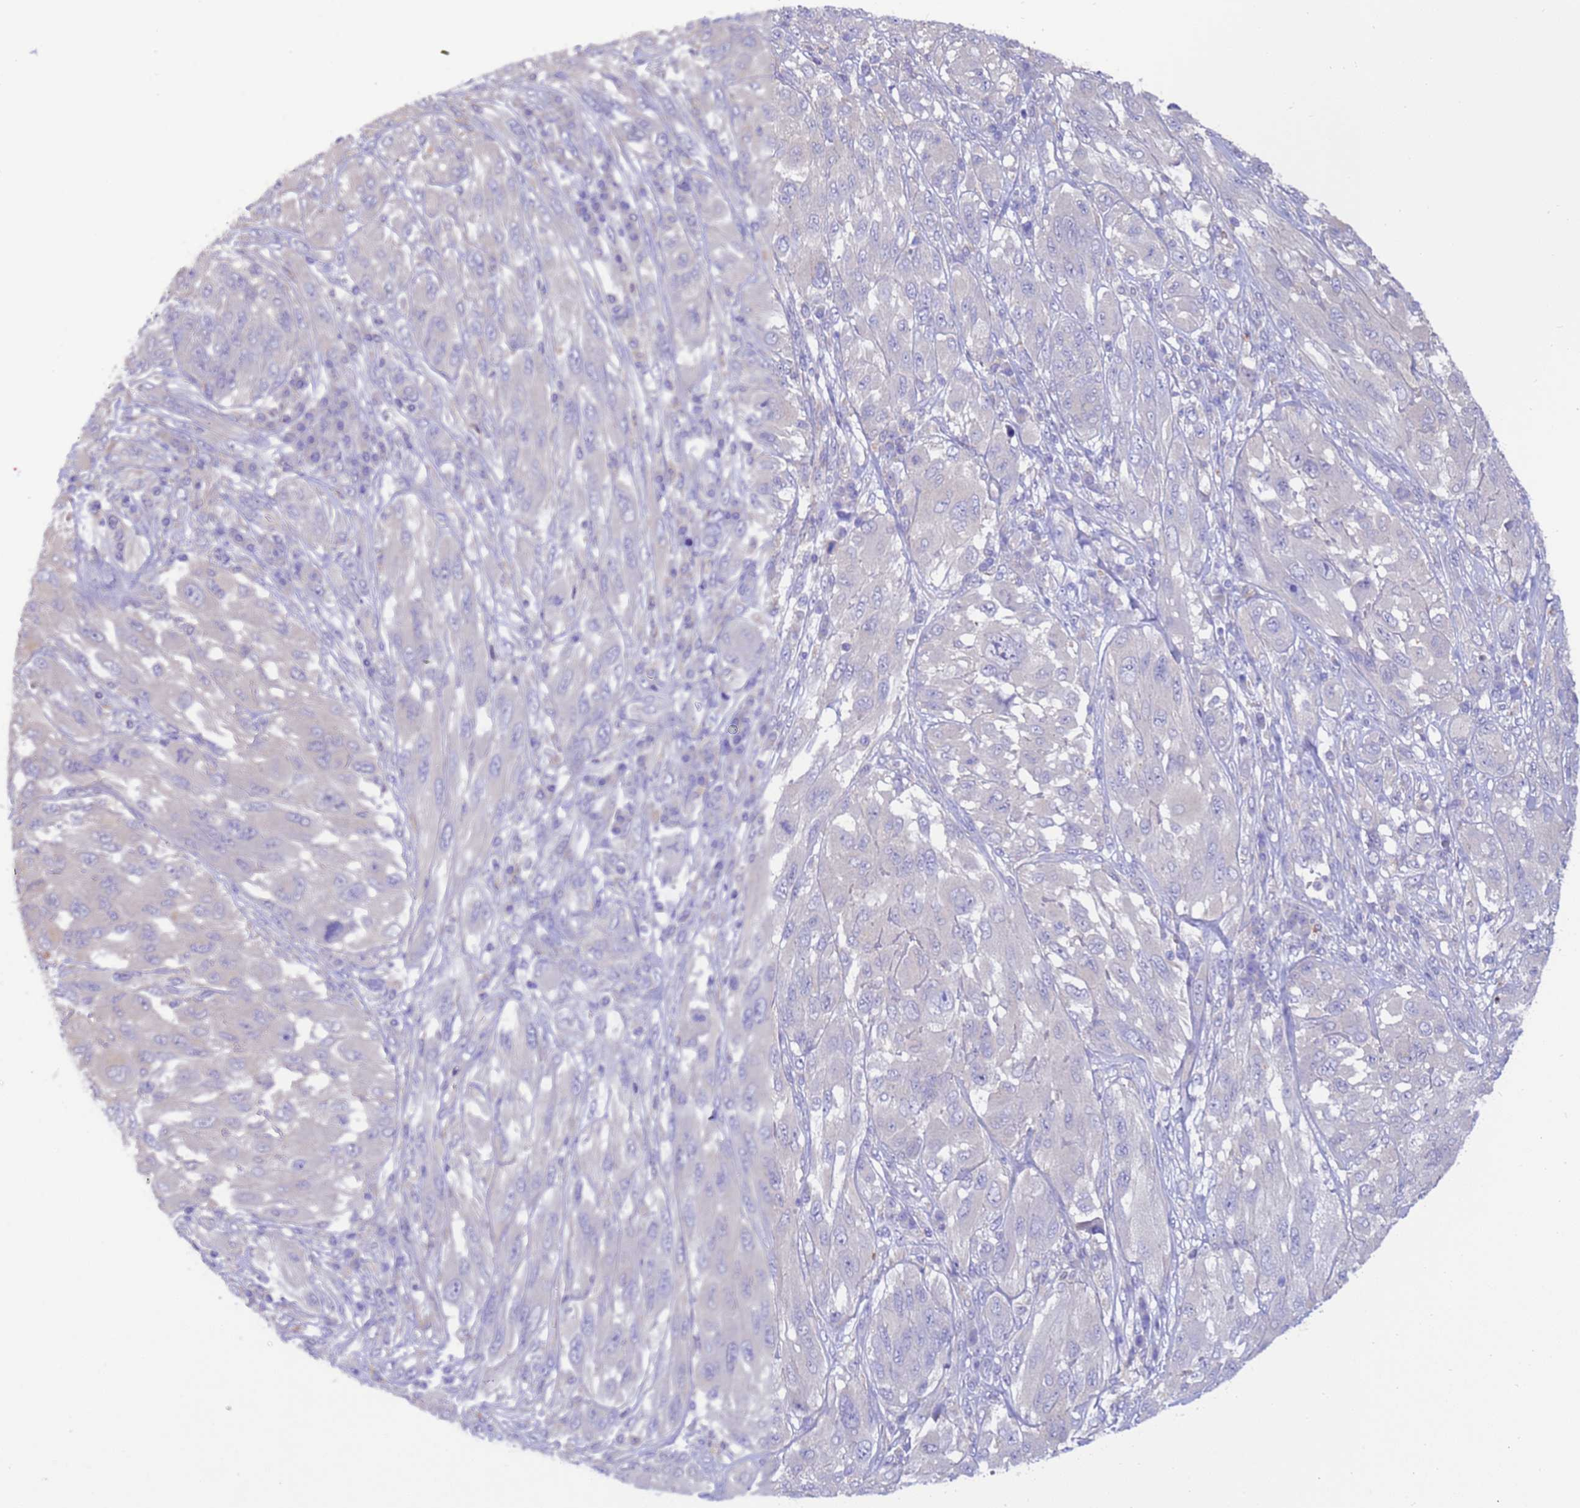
{"staining": {"intensity": "negative", "quantity": "none", "location": "none"}, "tissue": "melanoma", "cell_type": "Tumor cells", "image_type": "cancer", "snomed": [{"axis": "morphology", "description": "Malignant melanoma, NOS"}, {"axis": "topography", "description": "Skin"}], "caption": "The micrograph shows no significant positivity in tumor cells of malignant melanoma. (Stains: DAB immunohistochemistry with hematoxylin counter stain, Microscopy: brightfield microscopy at high magnification).", "gene": "SRL", "patient": {"sex": "female", "age": 91}}